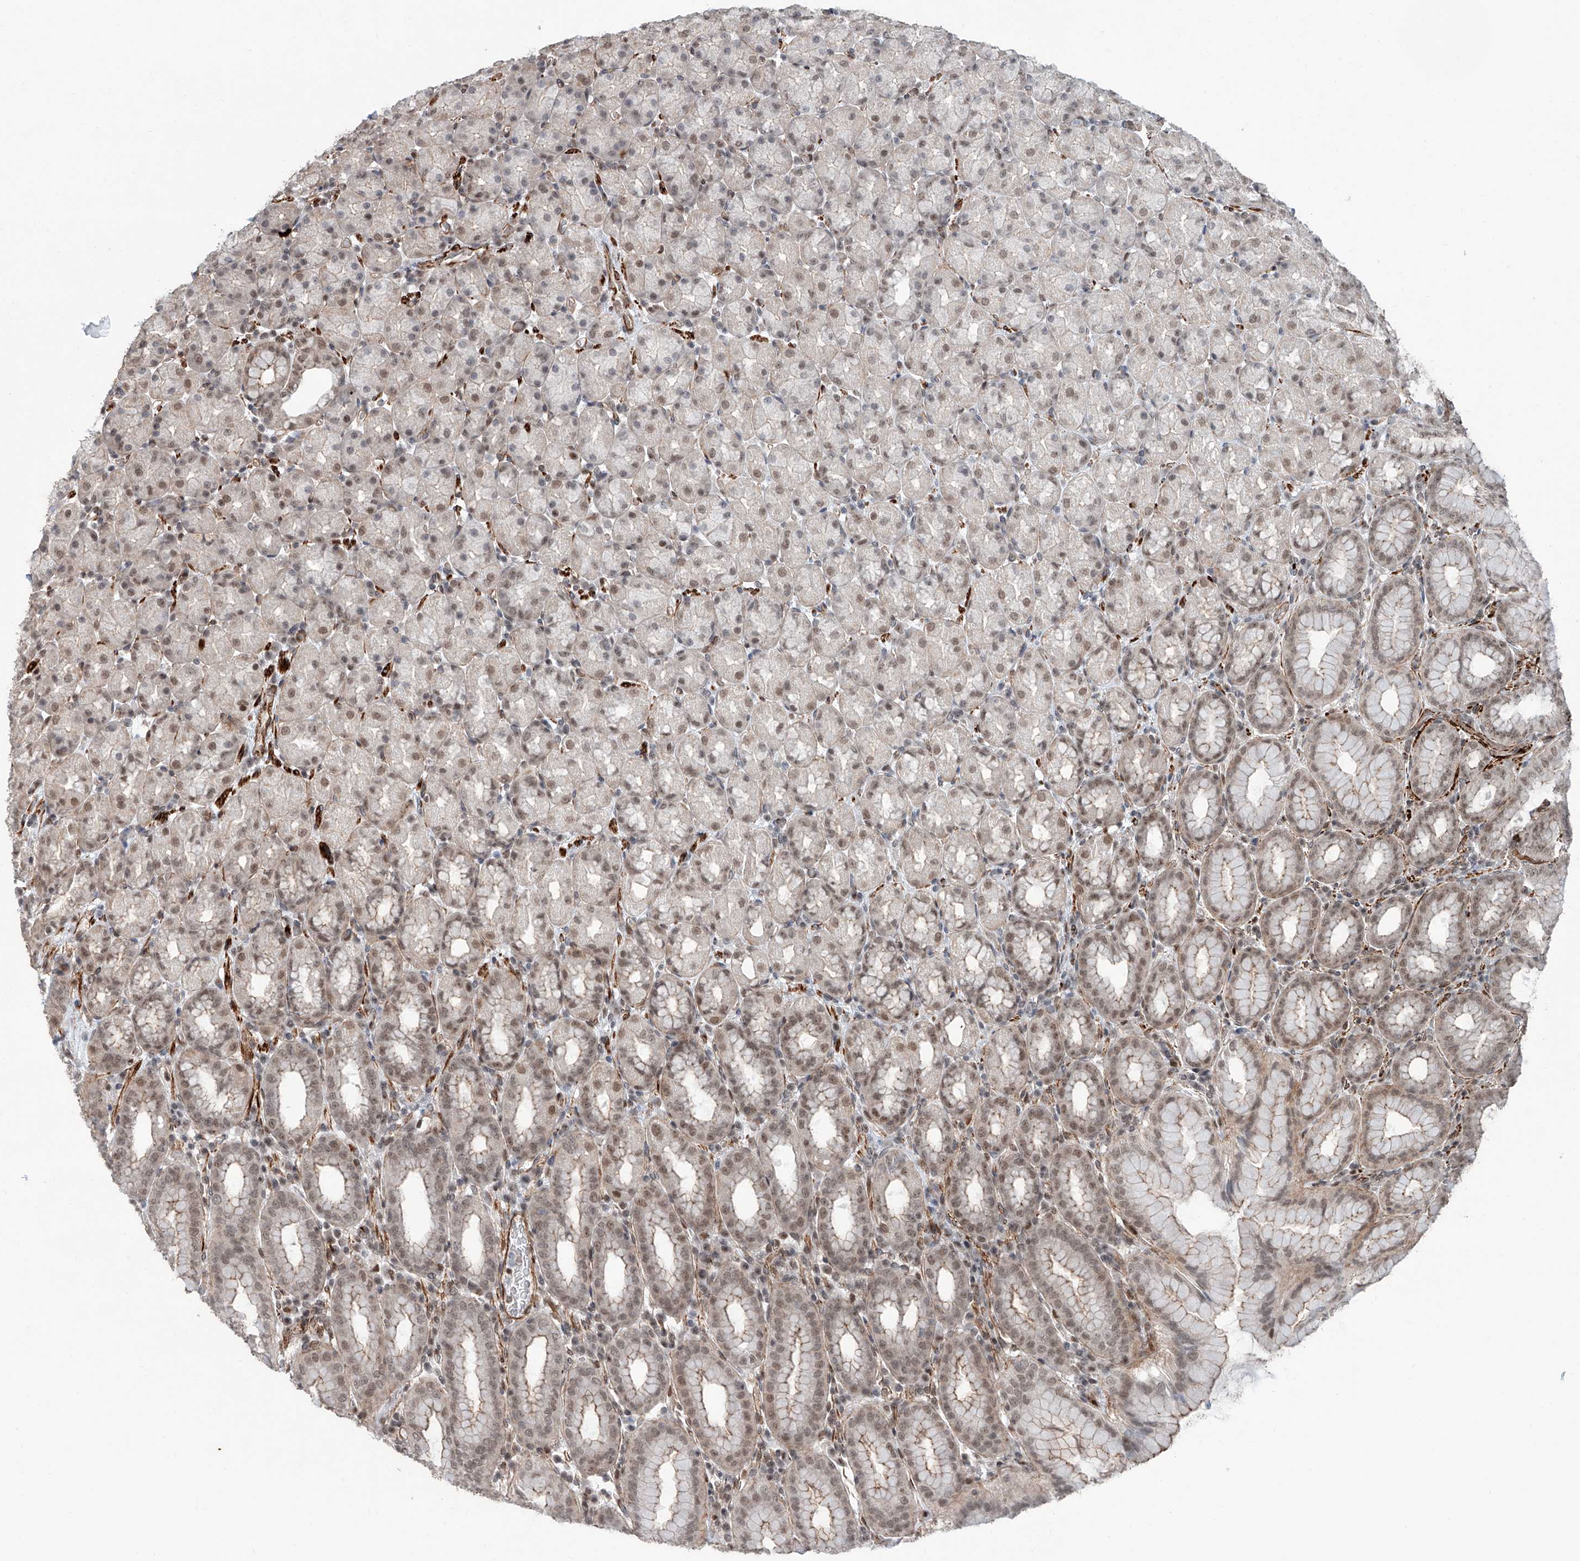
{"staining": {"intensity": "weak", "quantity": "25%-75%", "location": "nuclear"}, "tissue": "stomach", "cell_type": "Glandular cells", "image_type": "normal", "snomed": [{"axis": "morphology", "description": "Normal tissue, NOS"}, {"axis": "topography", "description": "Stomach, upper"}], "caption": "This micrograph exhibits immunohistochemistry staining of unremarkable human stomach, with low weak nuclear positivity in about 25%-75% of glandular cells.", "gene": "SDE2", "patient": {"sex": "male", "age": 68}}